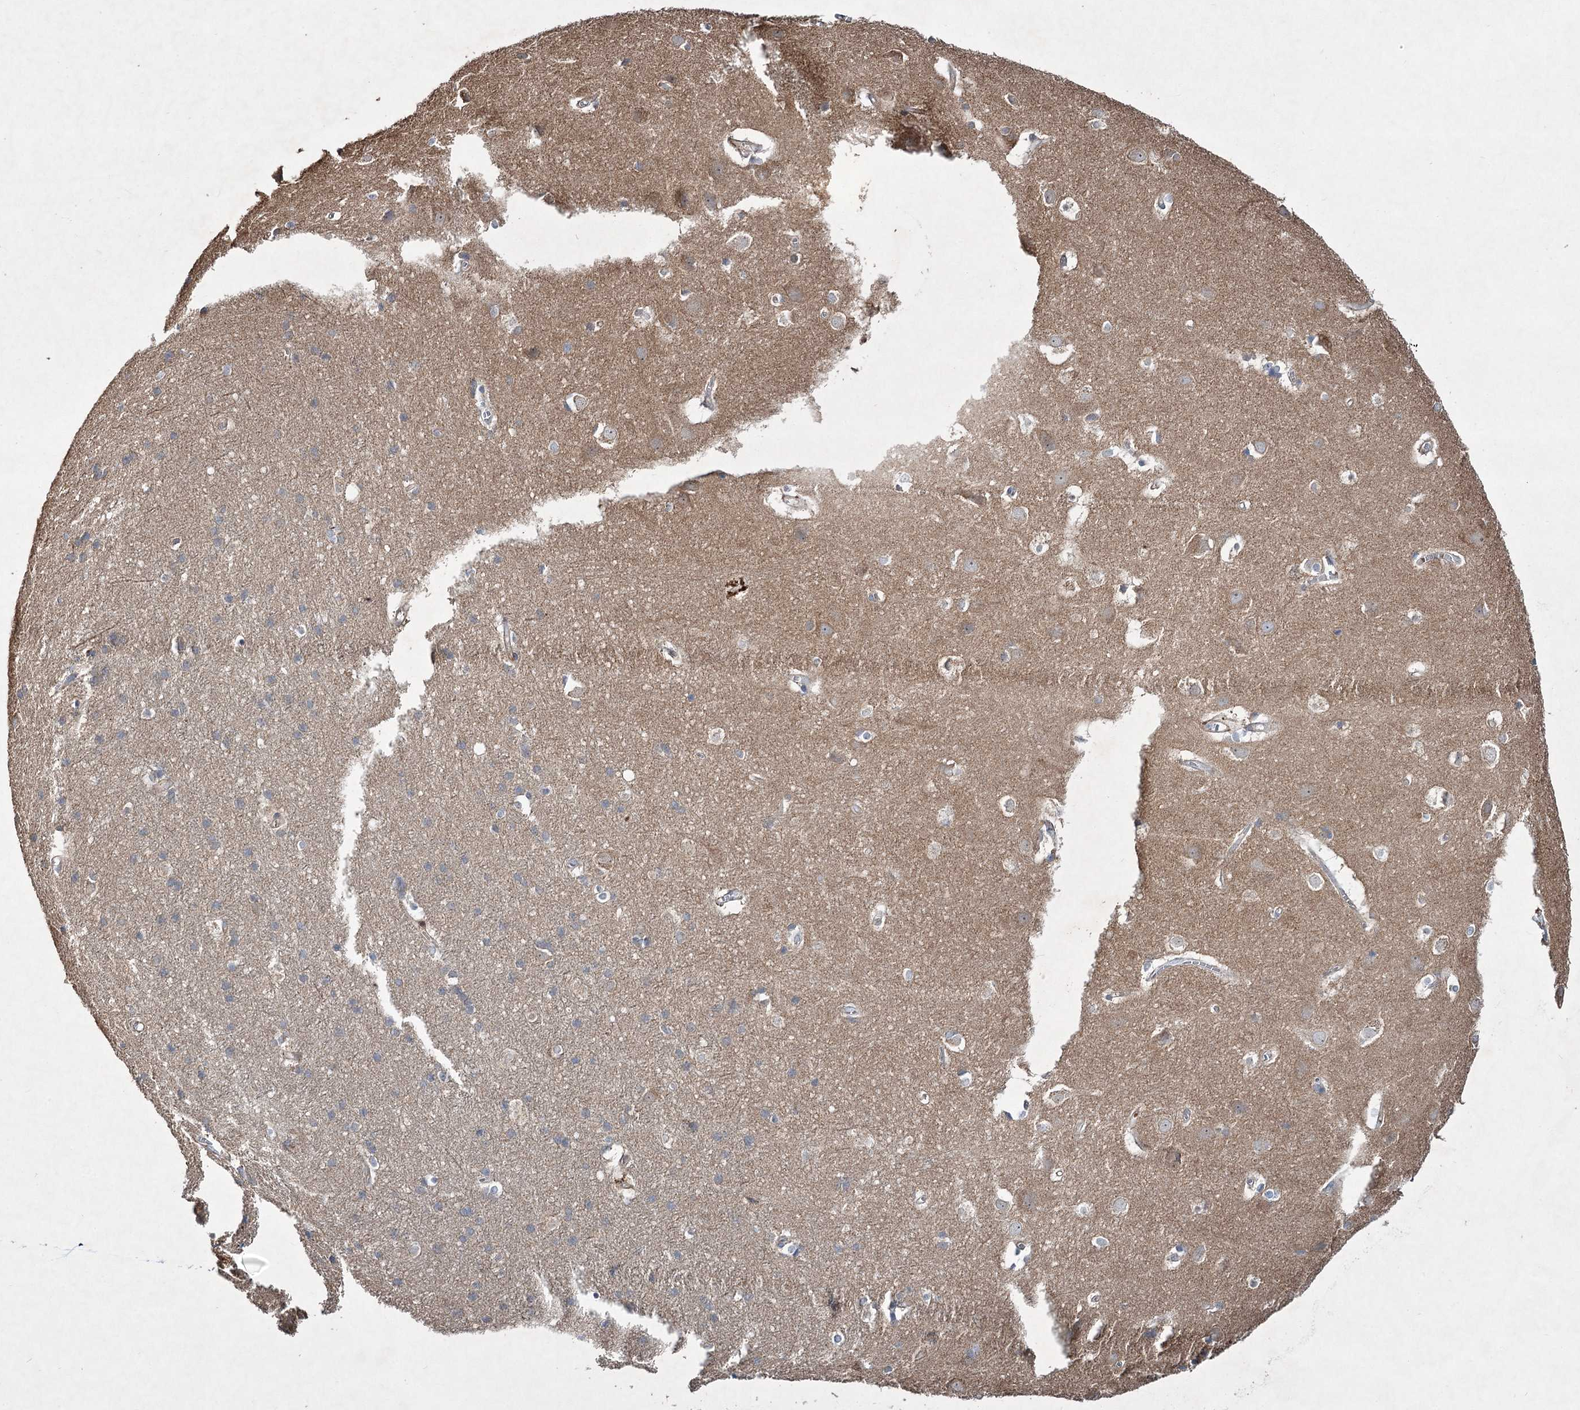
{"staining": {"intensity": "weak", "quantity": "25%-75%", "location": "cytoplasmic/membranous"}, "tissue": "cerebral cortex", "cell_type": "Endothelial cells", "image_type": "normal", "snomed": [{"axis": "morphology", "description": "Normal tissue, NOS"}, {"axis": "topography", "description": "Cerebral cortex"}], "caption": "Immunohistochemical staining of normal human cerebral cortex shows 25%-75% levels of weak cytoplasmic/membranous protein positivity in approximately 25%-75% of endothelial cells. The staining was performed using DAB (3,3'-diaminobenzidine) to visualize the protein expression in brown, while the nuclei were stained in blue with hematoxylin (Magnification: 20x).", "gene": "SERINC5", "patient": {"sex": "male", "age": 54}}